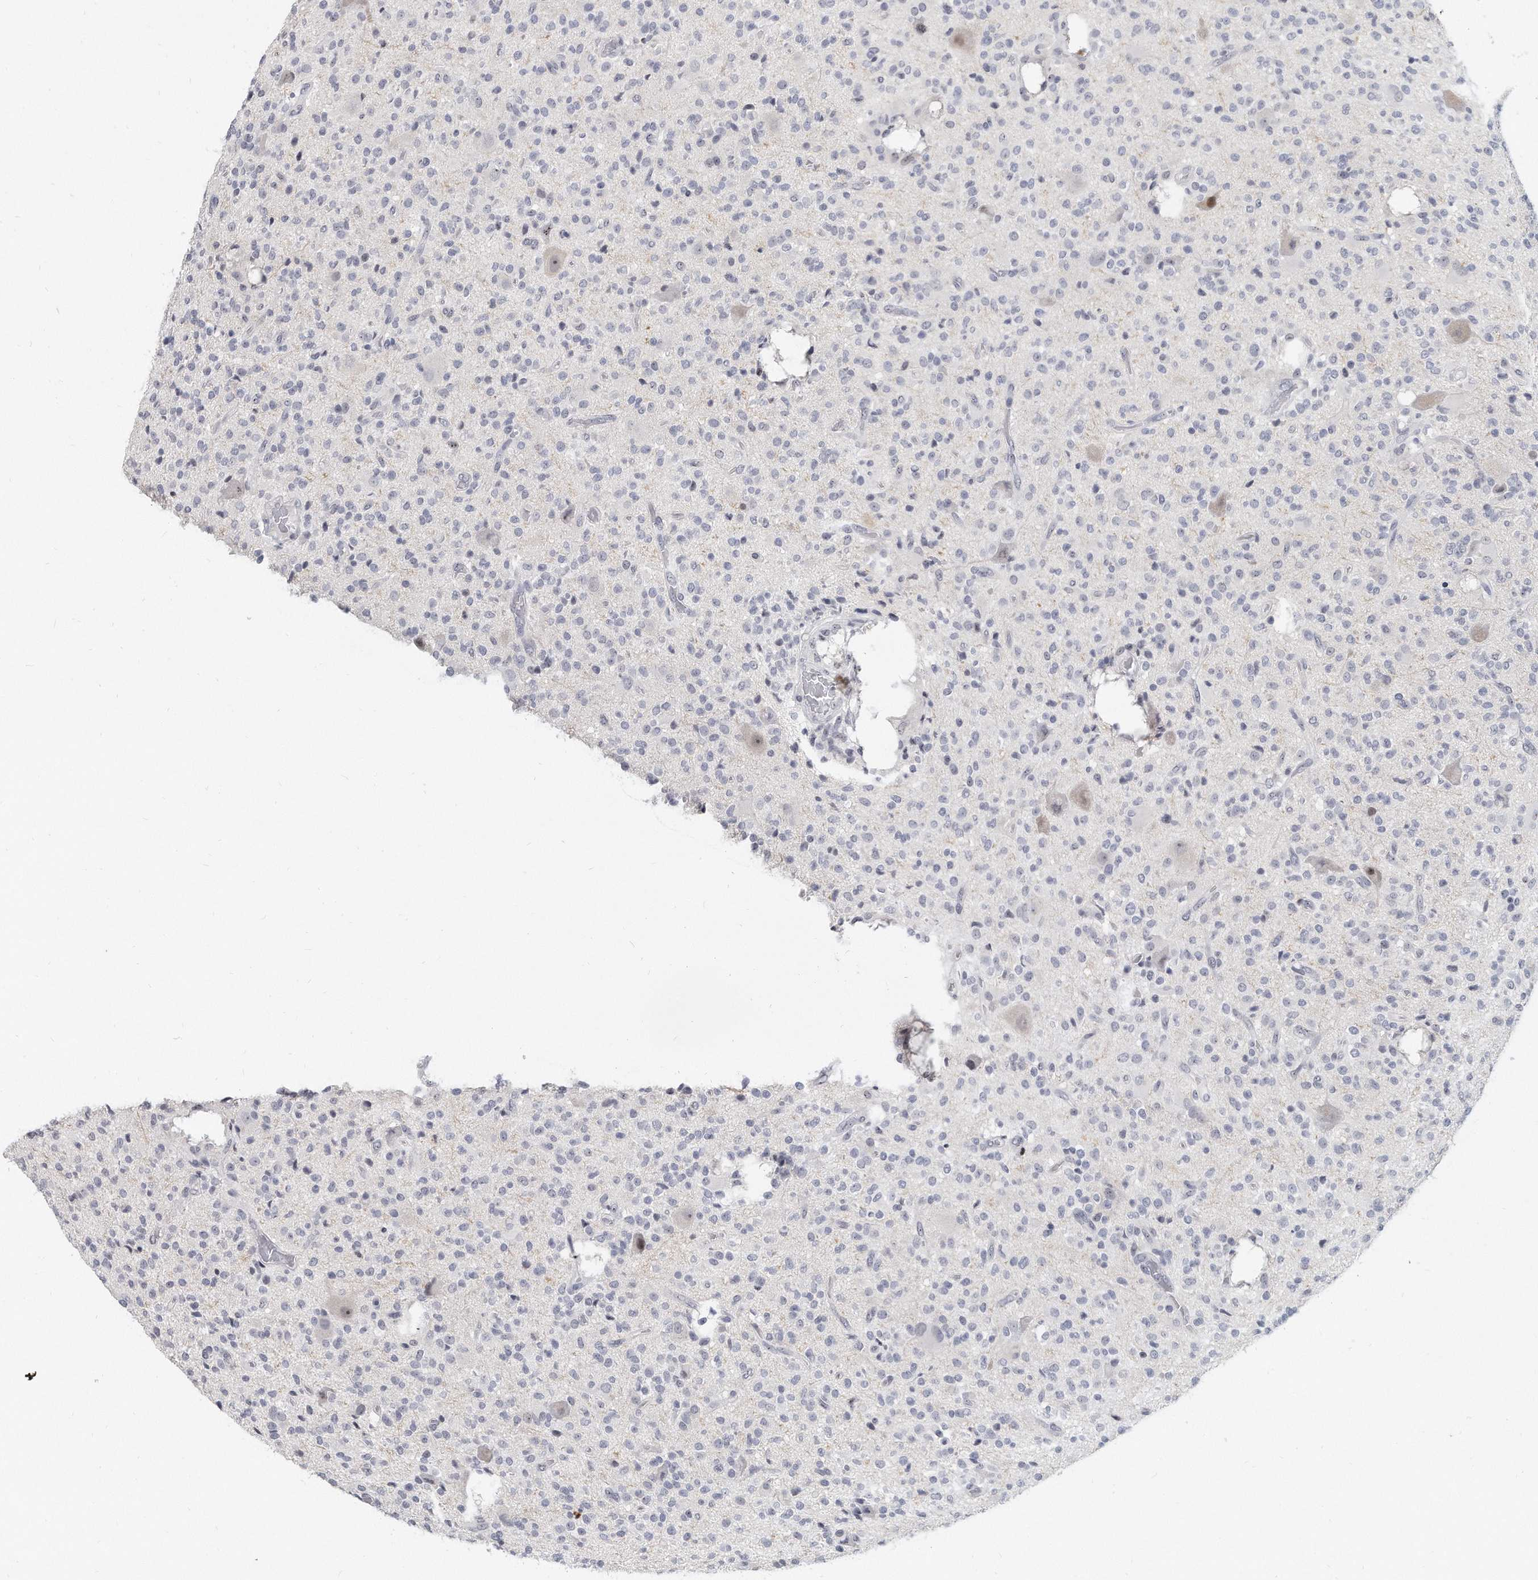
{"staining": {"intensity": "negative", "quantity": "none", "location": "none"}, "tissue": "glioma", "cell_type": "Tumor cells", "image_type": "cancer", "snomed": [{"axis": "morphology", "description": "Glioma, malignant, High grade"}, {"axis": "topography", "description": "Brain"}], "caption": "Immunohistochemistry histopathology image of human glioma stained for a protein (brown), which displays no positivity in tumor cells. (Immunohistochemistry (ihc), brightfield microscopy, high magnification).", "gene": "TFCP2L1", "patient": {"sex": "male", "age": 34}}